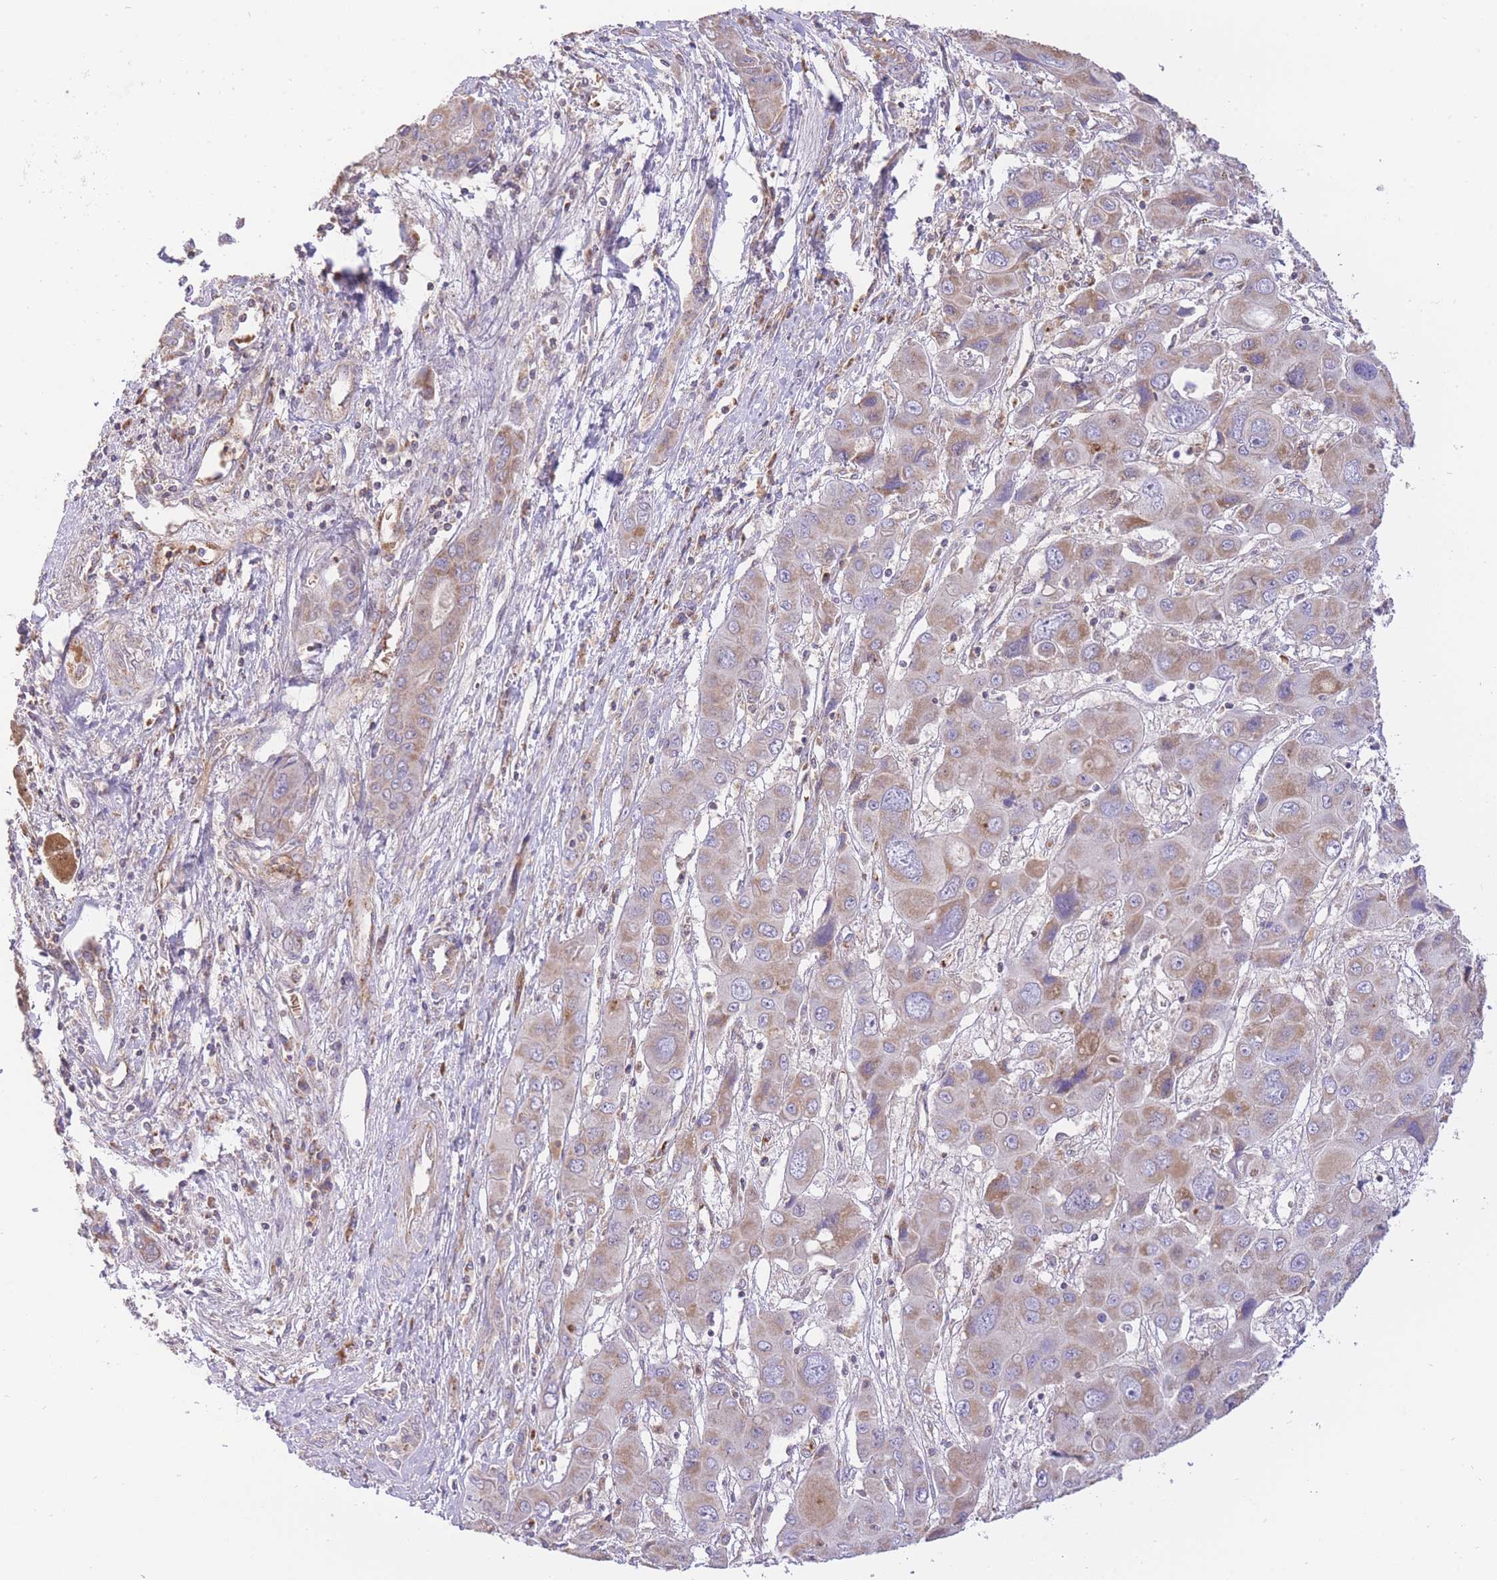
{"staining": {"intensity": "moderate", "quantity": ">75%", "location": "cytoplasmic/membranous"}, "tissue": "liver cancer", "cell_type": "Tumor cells", "image_type": "cancer", "snomed": [{"axis": "morphology", "description": "Cholangiocarcinoma"}, {"axis": "topography", "description": "Liver"}], "caption": "DAB immunohistochemical staining of human liver cancer exhibits moderate cytoplasmic/membranous protein staining in approximately >75% of tumor cells.", "gene": "PREP", "patient": {"sex": "male", "age": 67}}